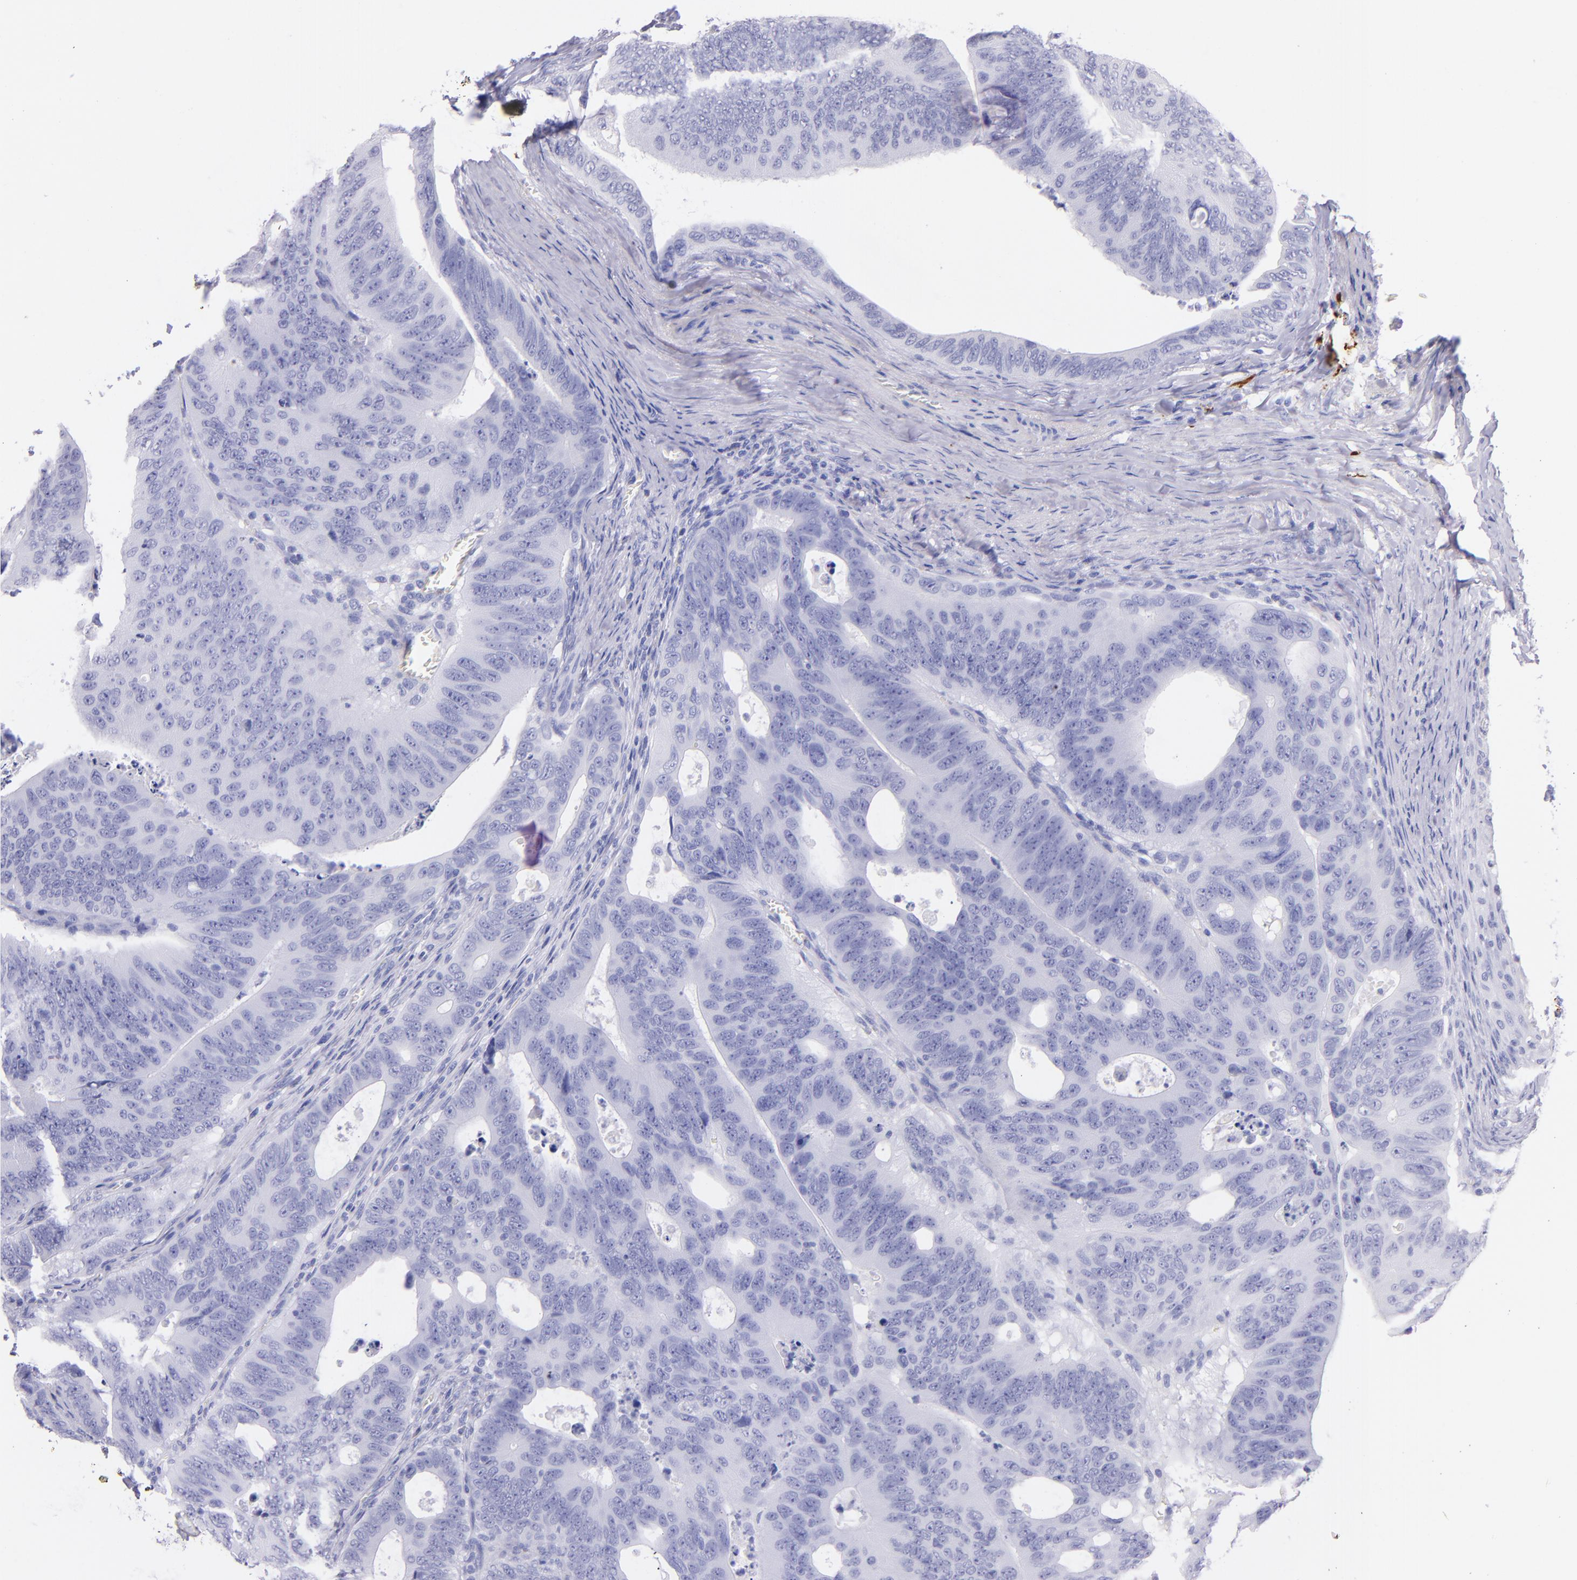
{"staining": {"intensity": "negative", "quantity": "none", "location": "none"}, "tissue": "colorectal cancer", "cell_type": "Tumor cells", "image_type": "cancer", "snomed": [{"axis": "morphology", "description": "Adenocarcinoma, NOS"}, {"axis": "topography", "description": "Colon"}], "caption": "An immunohistochemistry histopathology image of colorectal adenocarcinoma is shown. There is no staining in tumor cells of colorectal adenocarcinoma.", "gene": "UCHL1", "patient": {"sex": "female", "age": 55}}